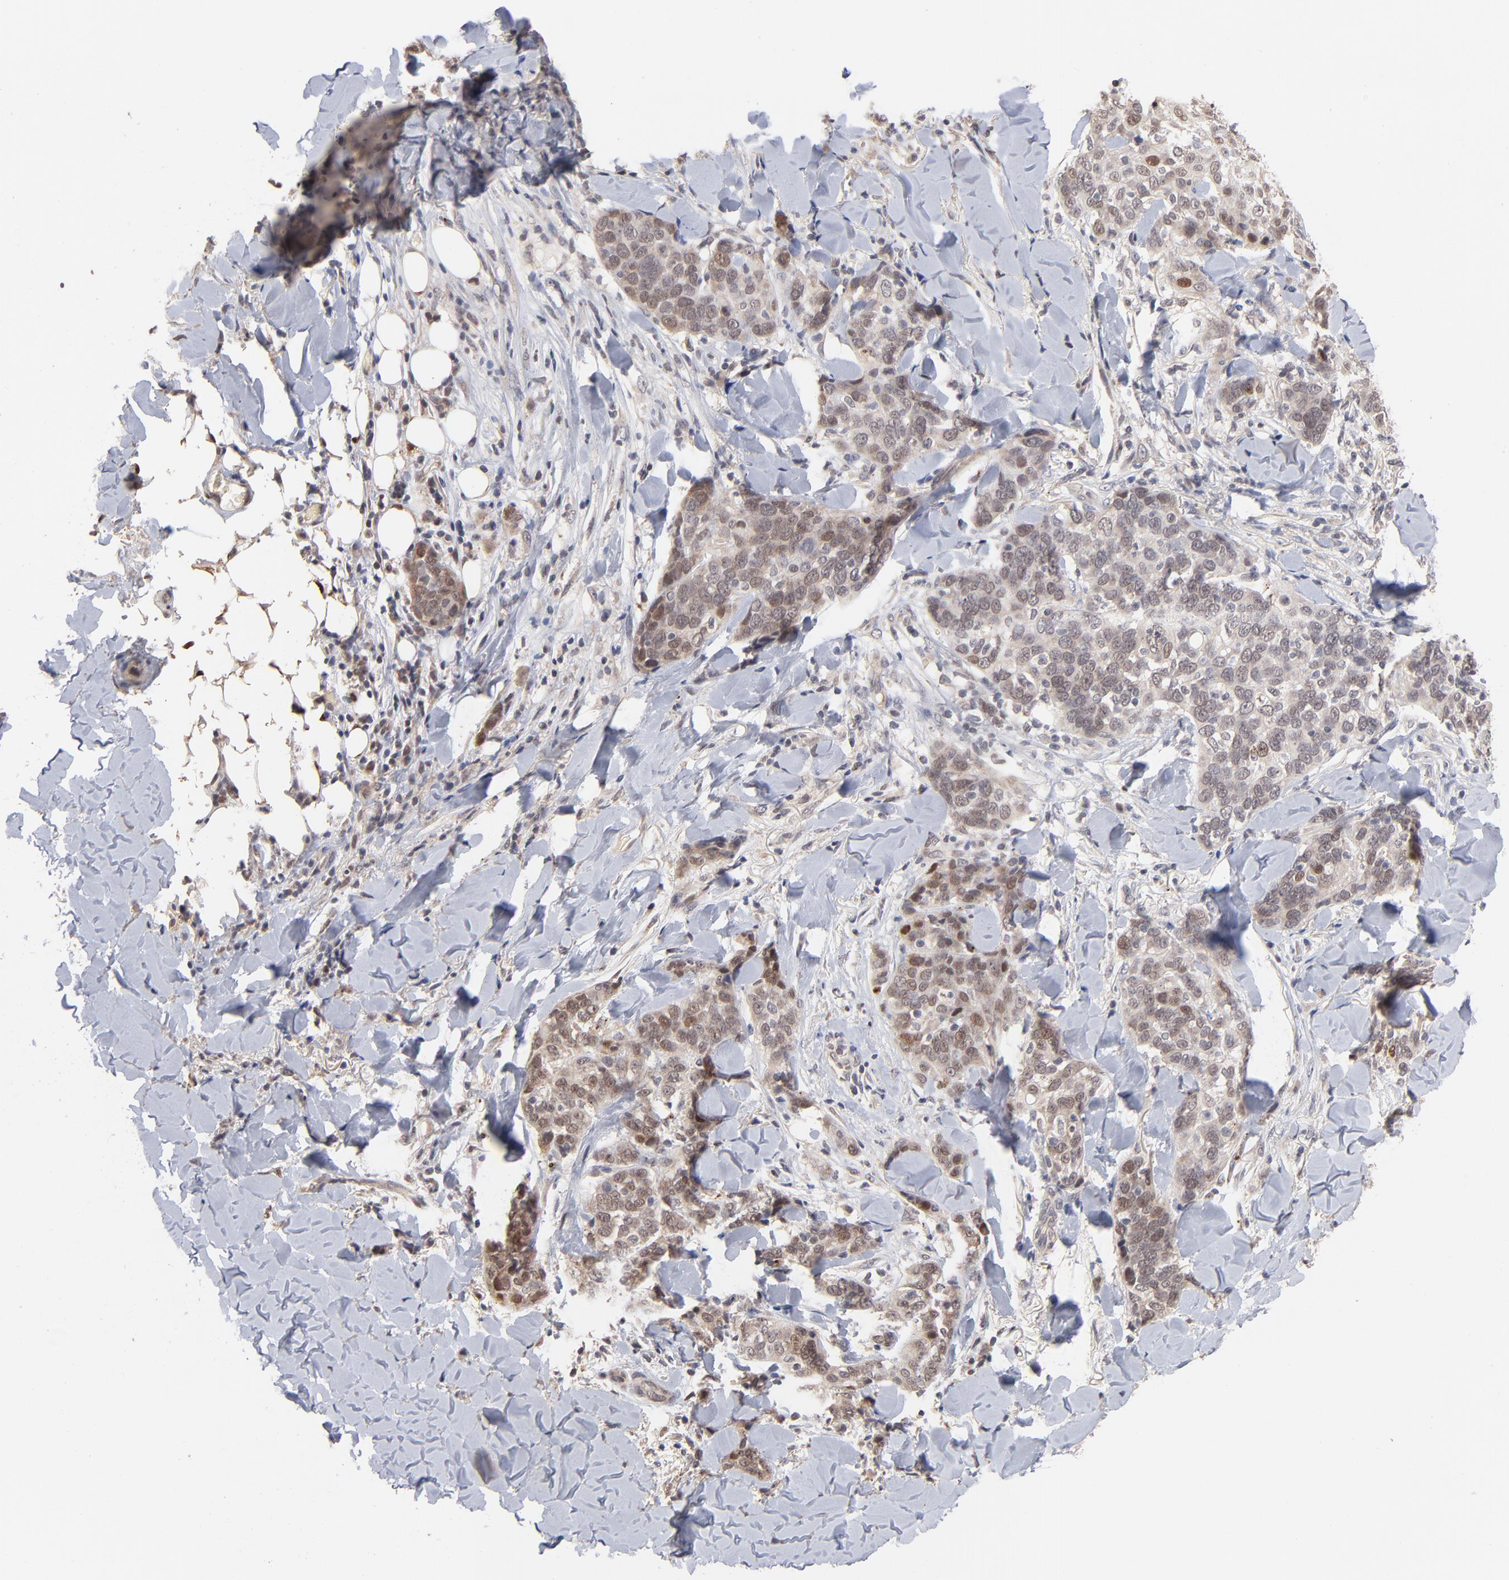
{"staining": {"intensity": "moderate", "quantity": "25%-75%", "location": "cytoplasmic/membranous,nuclear"}, "tissue": "skin cancer", "cell_type": "Tumor cells", "image_type": "cancer", "snomed": [{"axis": "morphology", "description": "Normal tissue, NOS"}, {"axis": "morphology", "description": "Squamous cell carcinoma, NOS"}, {"axis": "topography", "description": "Skin"}], "caption": "A high-resolution image shows IHC staining of skin cancer (squamous cell carcinoma), which exhibits moderate cytoplasmic/membranous and nuclear staining in about 25%-75% of tumor cells.", "gene": "MSL2", "patient": {"sex": "female", "age": 83}}